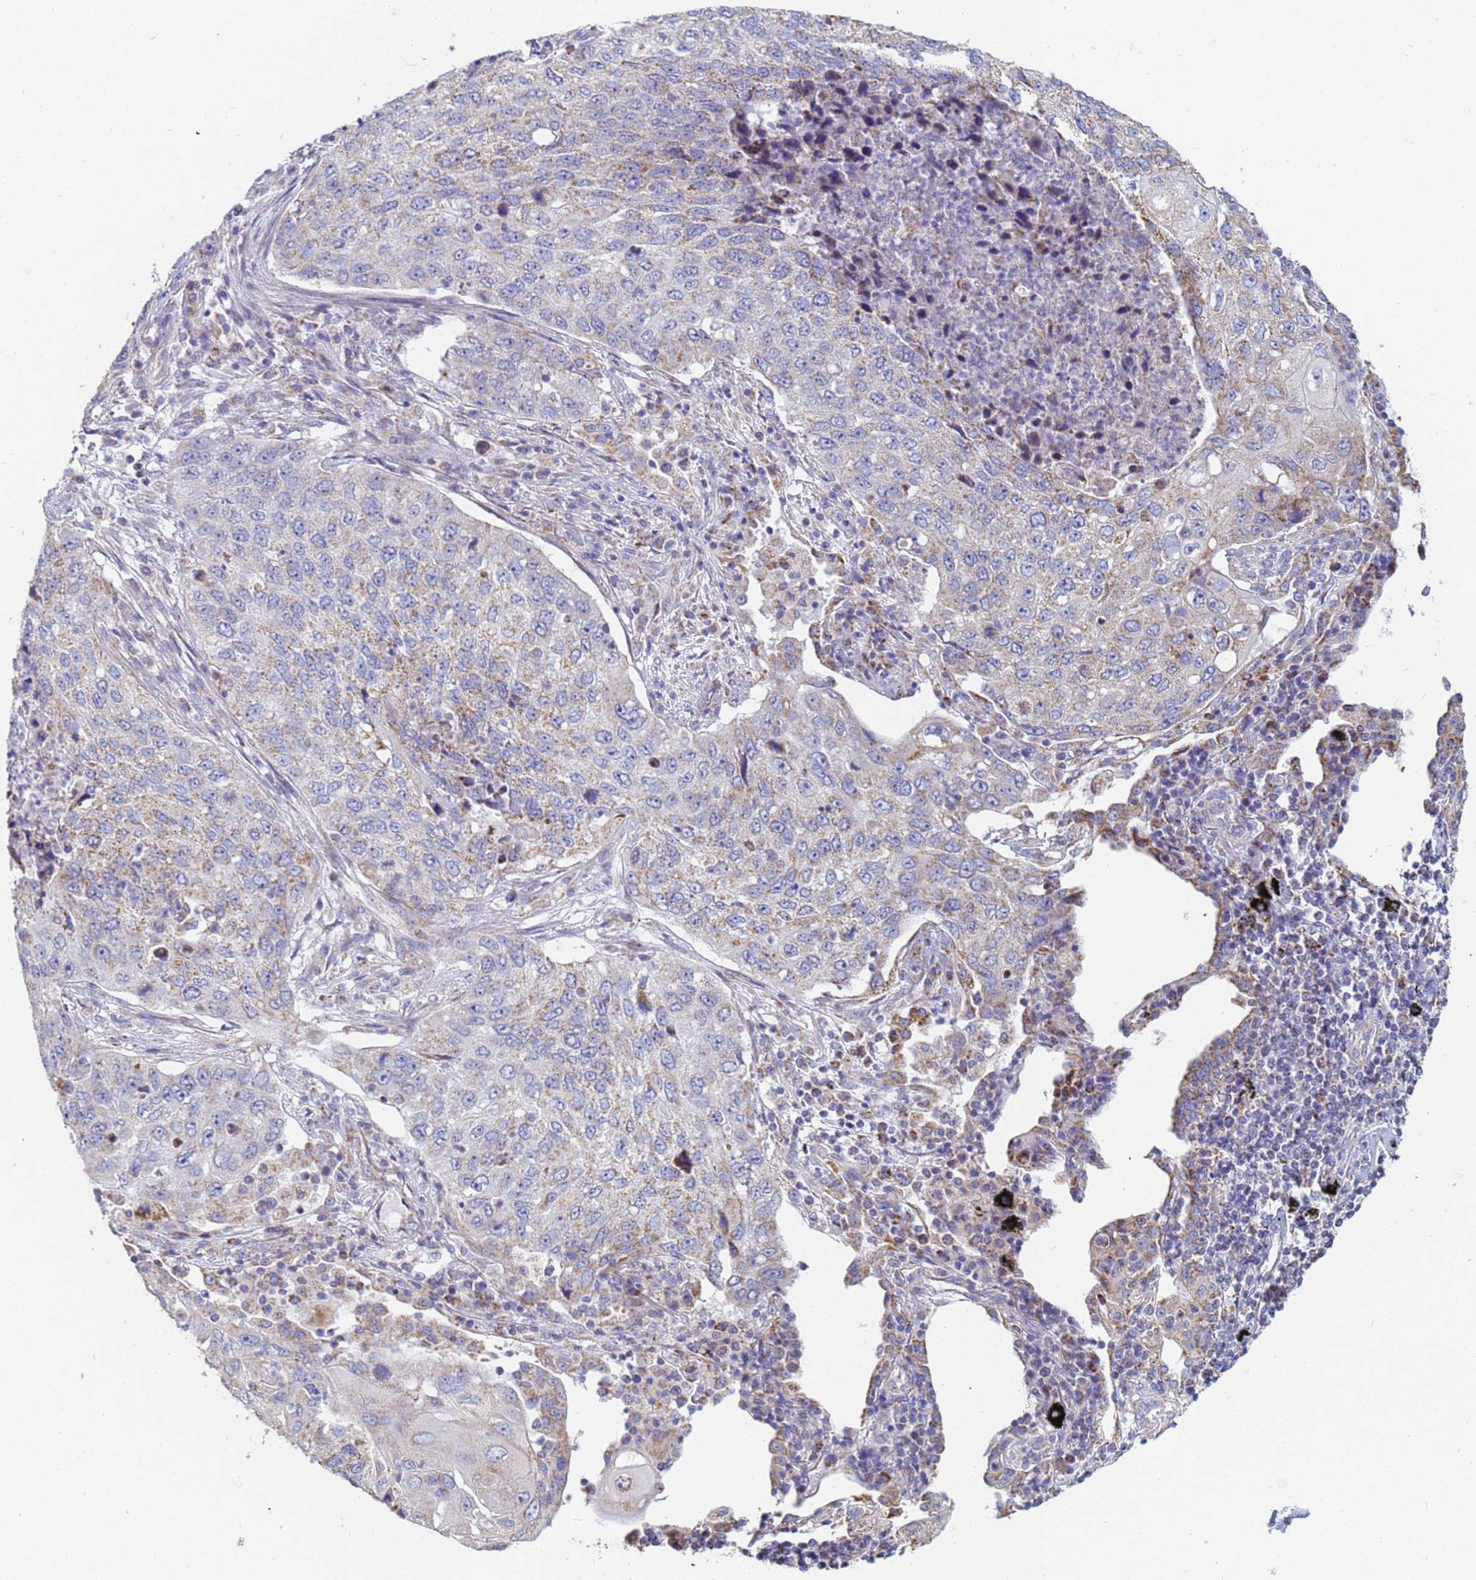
{"staining": {"intensity": "weak", "quantity": "<25%", "location": "cytoplasmic/membranous"}, "tissue": "lung cancer", "cell_type": "Tumor cells", "image_type": "cancer", "snomed": [{"axis": "morphology", "description": "Squamous cell carcinoma, NOS"}, {"axis": "topography", "description": "Lung"}], "caption": "This is an IHC image of human lung squamous cell carcinoma. There is no expression in tumor cells.", "gene": "UQCRH", "patient": {"sex": "female", "age": 63}}